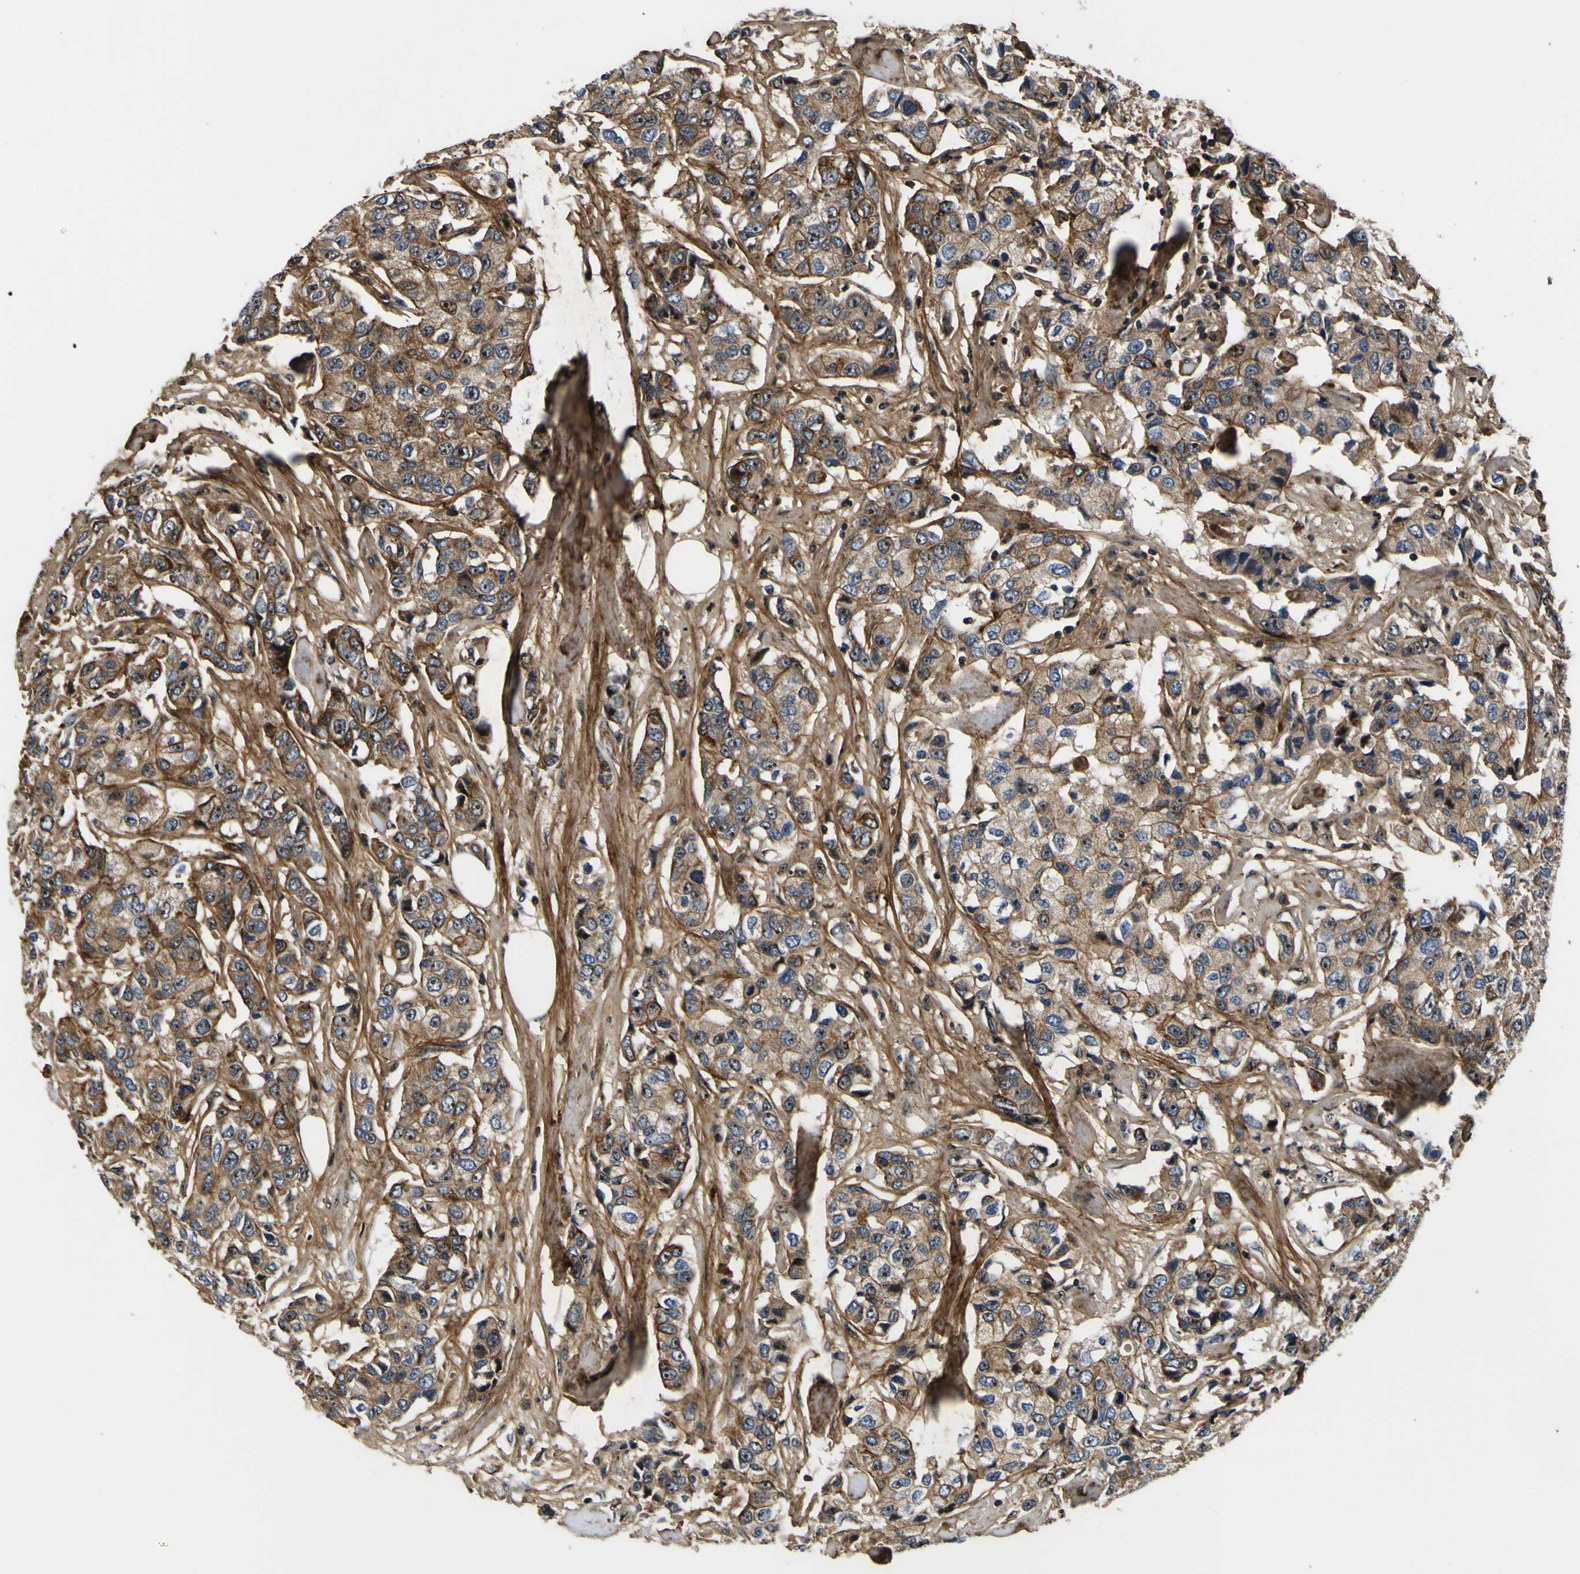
{"staining": {"intensity": "moderate", "quantity": ">75%", "location": "cytoplasmic/membranous,nuclear"}, "tissue": "breast cancer", "cell_type": "Tumor cells", "image_type": "cancer", "snomed": [{"axis": "morphology", "description": "Duct carcinoma"}, {"axis": "topography", "description": "Breast"}], "caption": "Moderate cytoplasmic/membranous and nuclear protein positivity is present in approximately >75% of tumor cells in breast infiltrating ductal carcinoma.", "gene": "LRP4", "patient": {"sex": "female", "age": 80}}